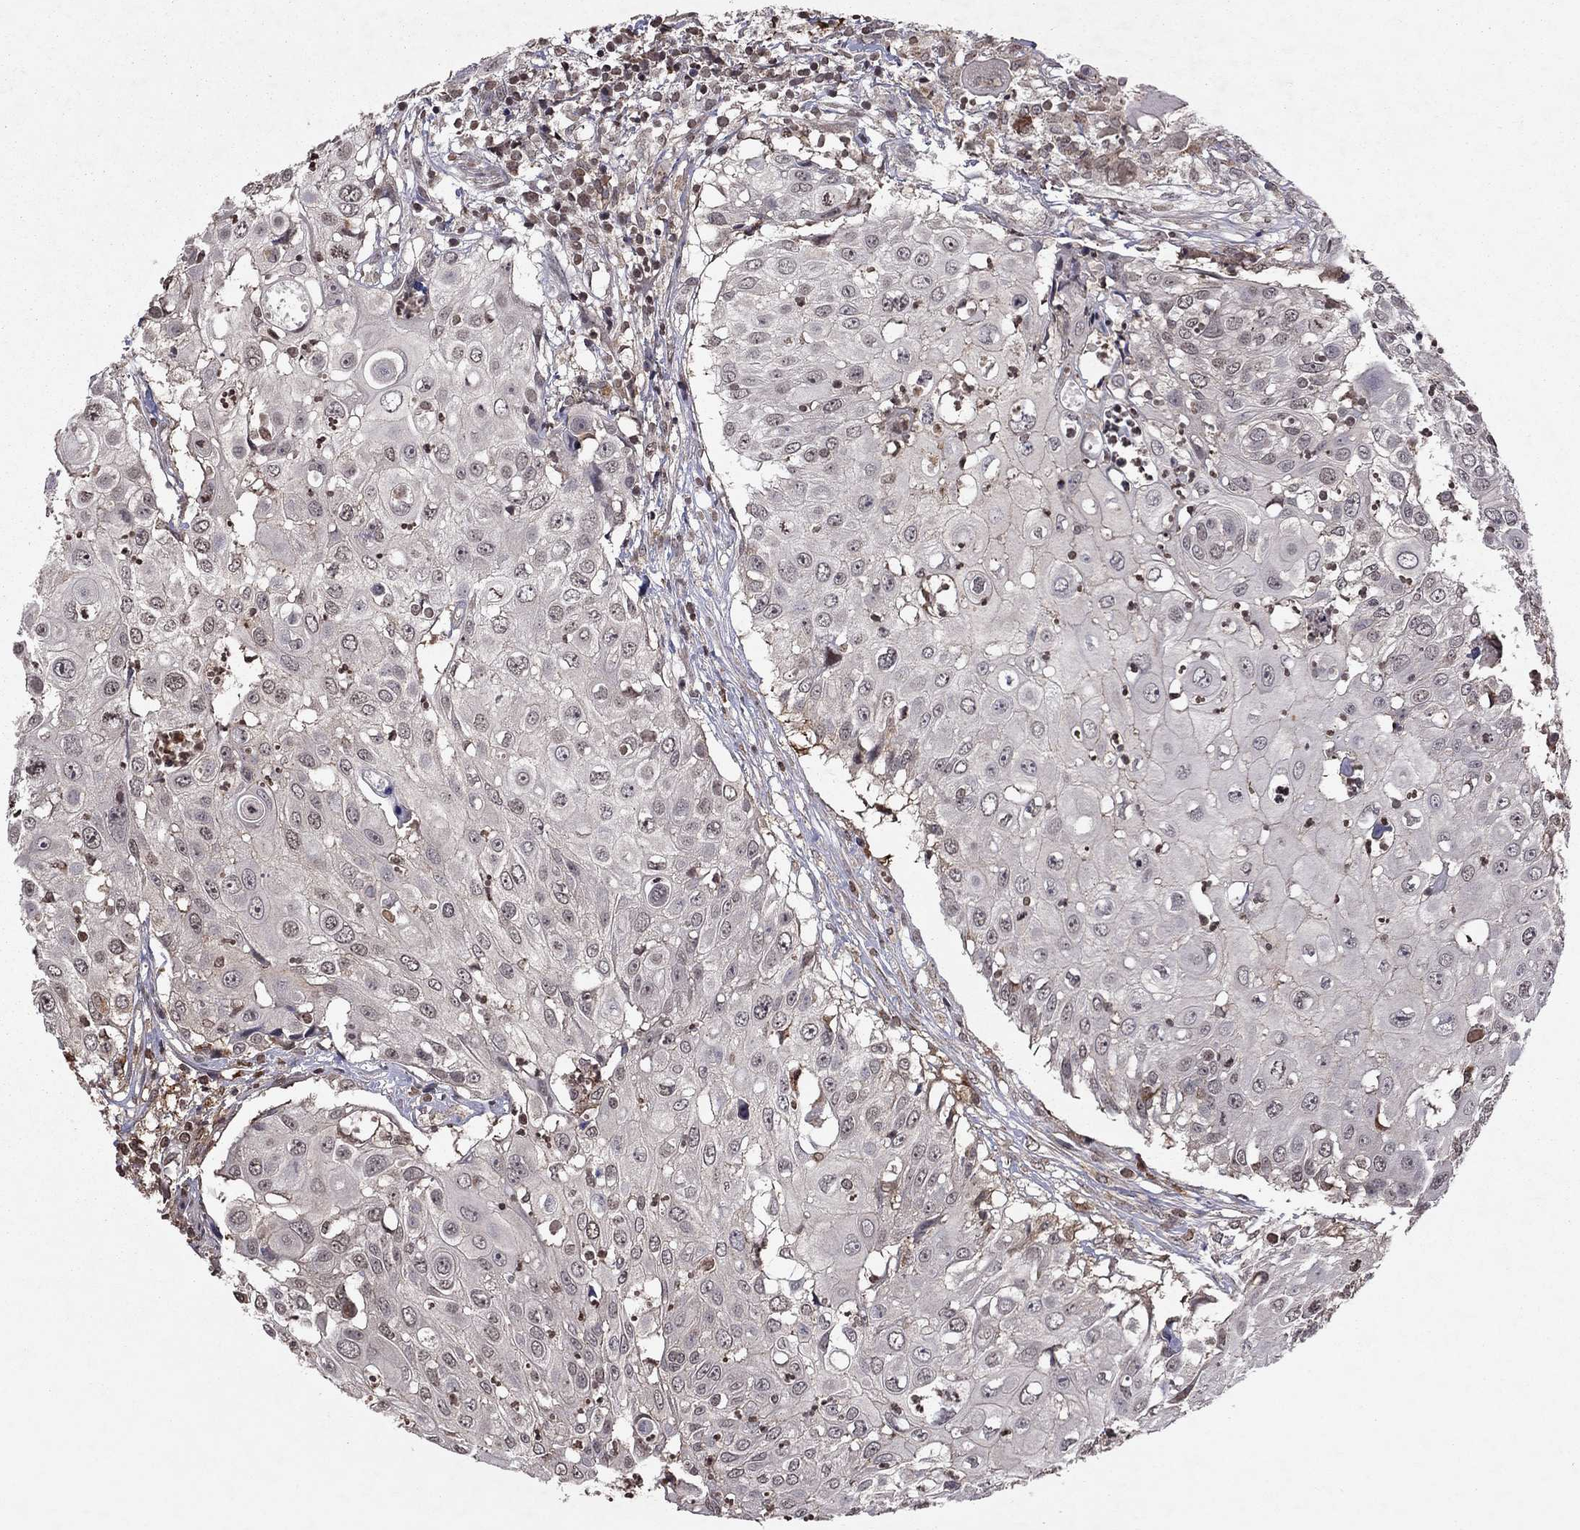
{"staining": {"intensity": "negative", "quantity": "none", "location": "none"}, "tissue": "urothelial cancer", "cell_type": "Tumor cells", "image_type": "cancer", "snomed": [{"axis": "morphology", "description": "Urothelial carcinoma, High grade"}, {"axis": "topography", "description": "Urinary bladder"}], "caption": "Immunohistochemistry micrograph of human high-grade urothelial carcinoma stained for a protein (brown), which displays no expression in tumor cells.", "gene": "NLGN1", "patient": {"sex": "female", "age": 79}}